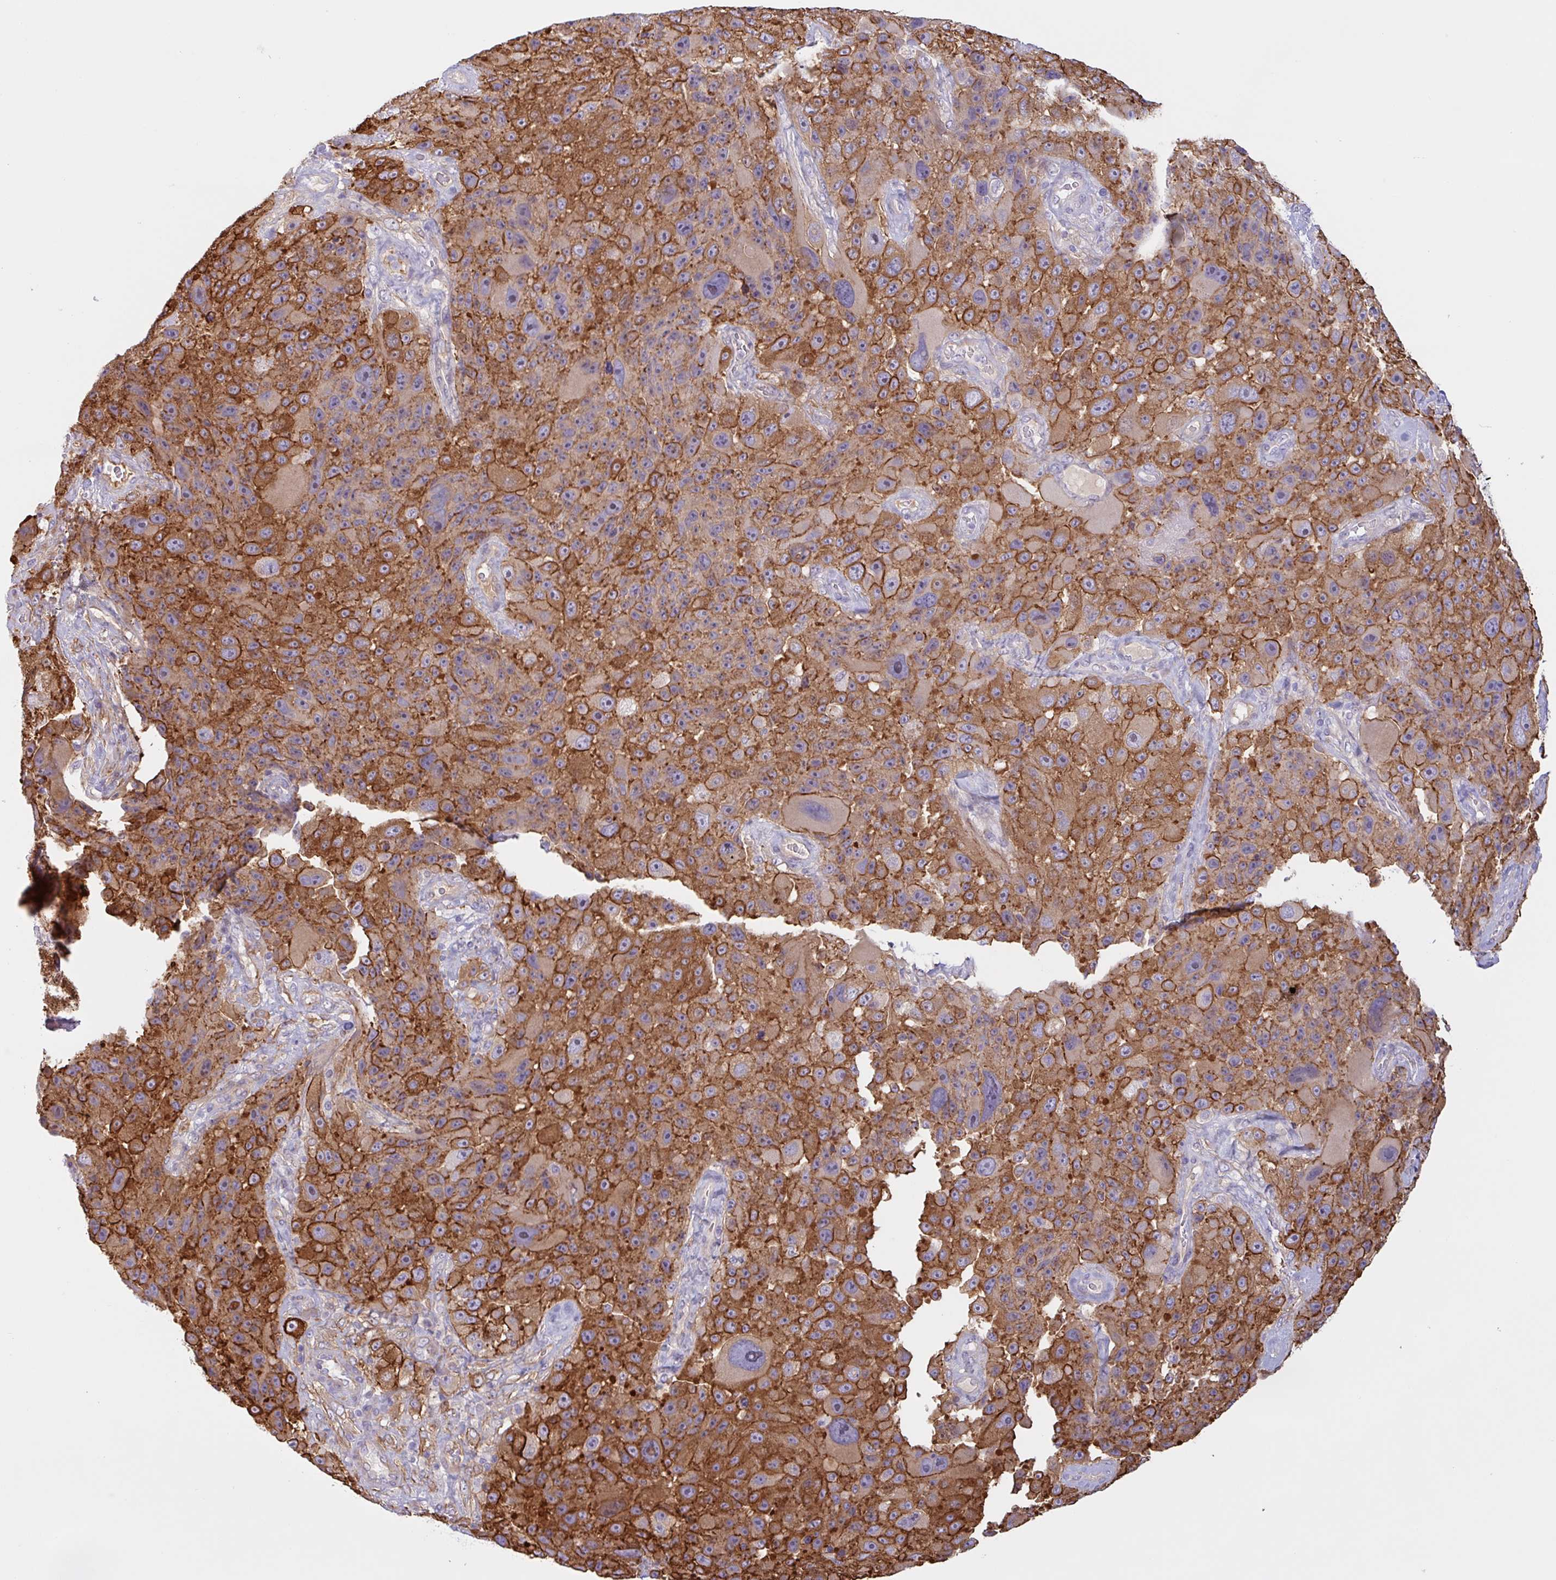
{"staining": {"intensity": "strong", "quantity": ">75%", "location": "cytoplasmic/membranous"}, "tissue": "melanoma", "cell_type": "Tumor cells", "image_type": "cancer", "snomed": [{"axis": "morphology", "description": "Malignant melanoma, Metastatic site"}, {"axis": "topography", "description": "Lymph node"}], "caption": "The photomicrograph displays staining of melanoma, revealing strong cytoplasmic/membranous protein positivity (brown color) within tumor cells.", "gene": "MYH10", "patient": {"sex": "male", "age": 62}}